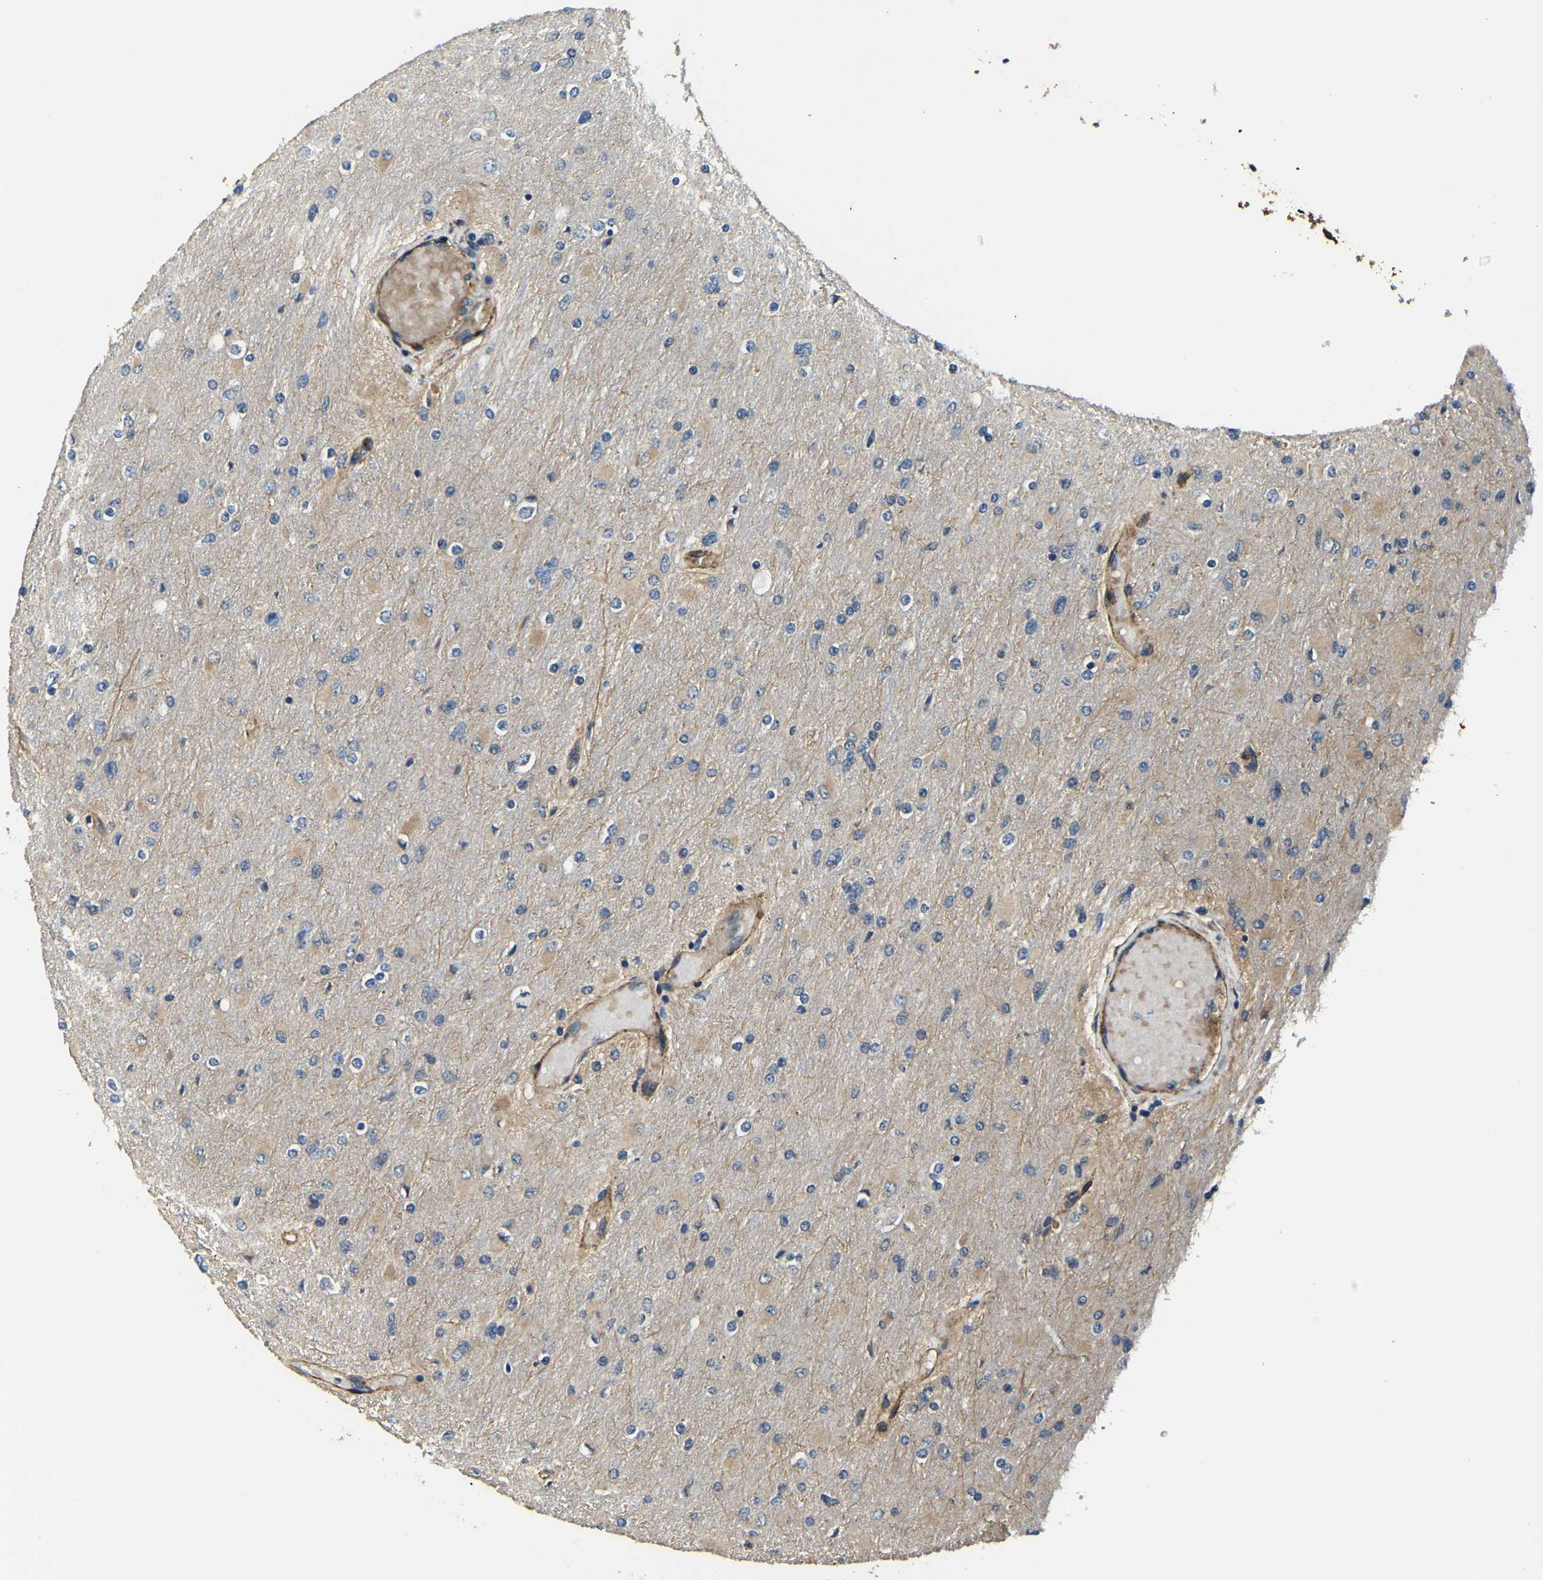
{"staining": {"intensity": "weak", "quantity": "25%-75%", "location": "cytoplasmic/membranous"}, "tissue": "glioma", "cell_type": "Tumor cells", "image_type": "cancer", "snomed": [{"axis": "morphology", "description": "Glioma, malignant, High grade"}, {"axis": "topography", "description": "Cerebral cortex"}], "caption": "Glioma tissue displays weak cytoplasmic/membranous expression in about 25%-75% of tumor cells, visualized by immunohistochemistry.", "gene": "RNF39", "patient": {"sex": "female", "age": 36}}